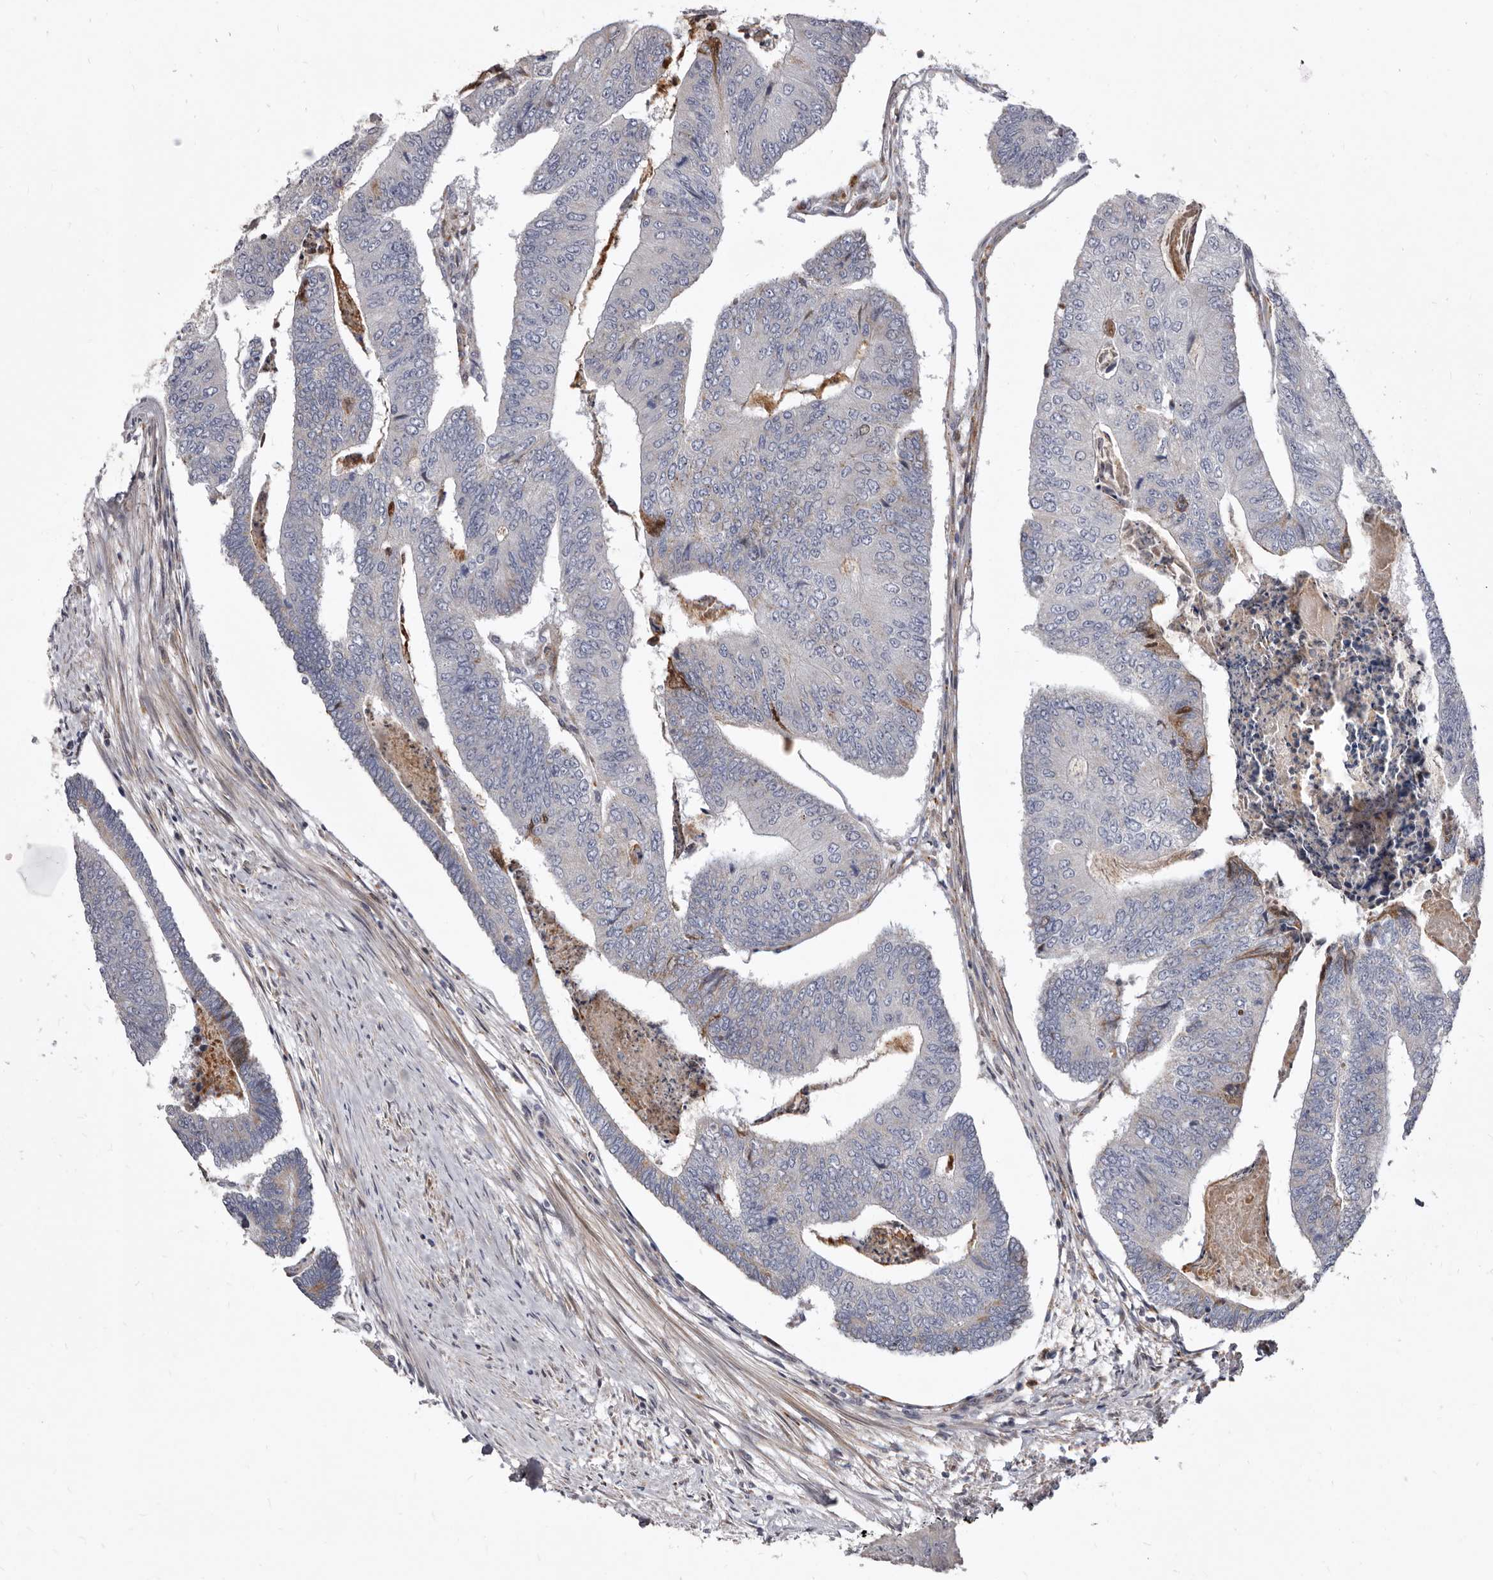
{"staining": {"intensity": "negative", "quantity": "none", "location": "none"}, "tissue": "colorectal cancer", "cell_type": "Tumor cells", "image_type": "cancer", "snomed": [{"axis": "morphology", "description": "Adenocarcinoma, NOS"}, {"axis": "topography", "description": "Colon"}], "caption": "Immunohistochemical staining of colorectal cancer exhibits no significant positivity in tumor cells.", "gene": "NUBPL", "patient": {"sex": "female", "age": 67}}